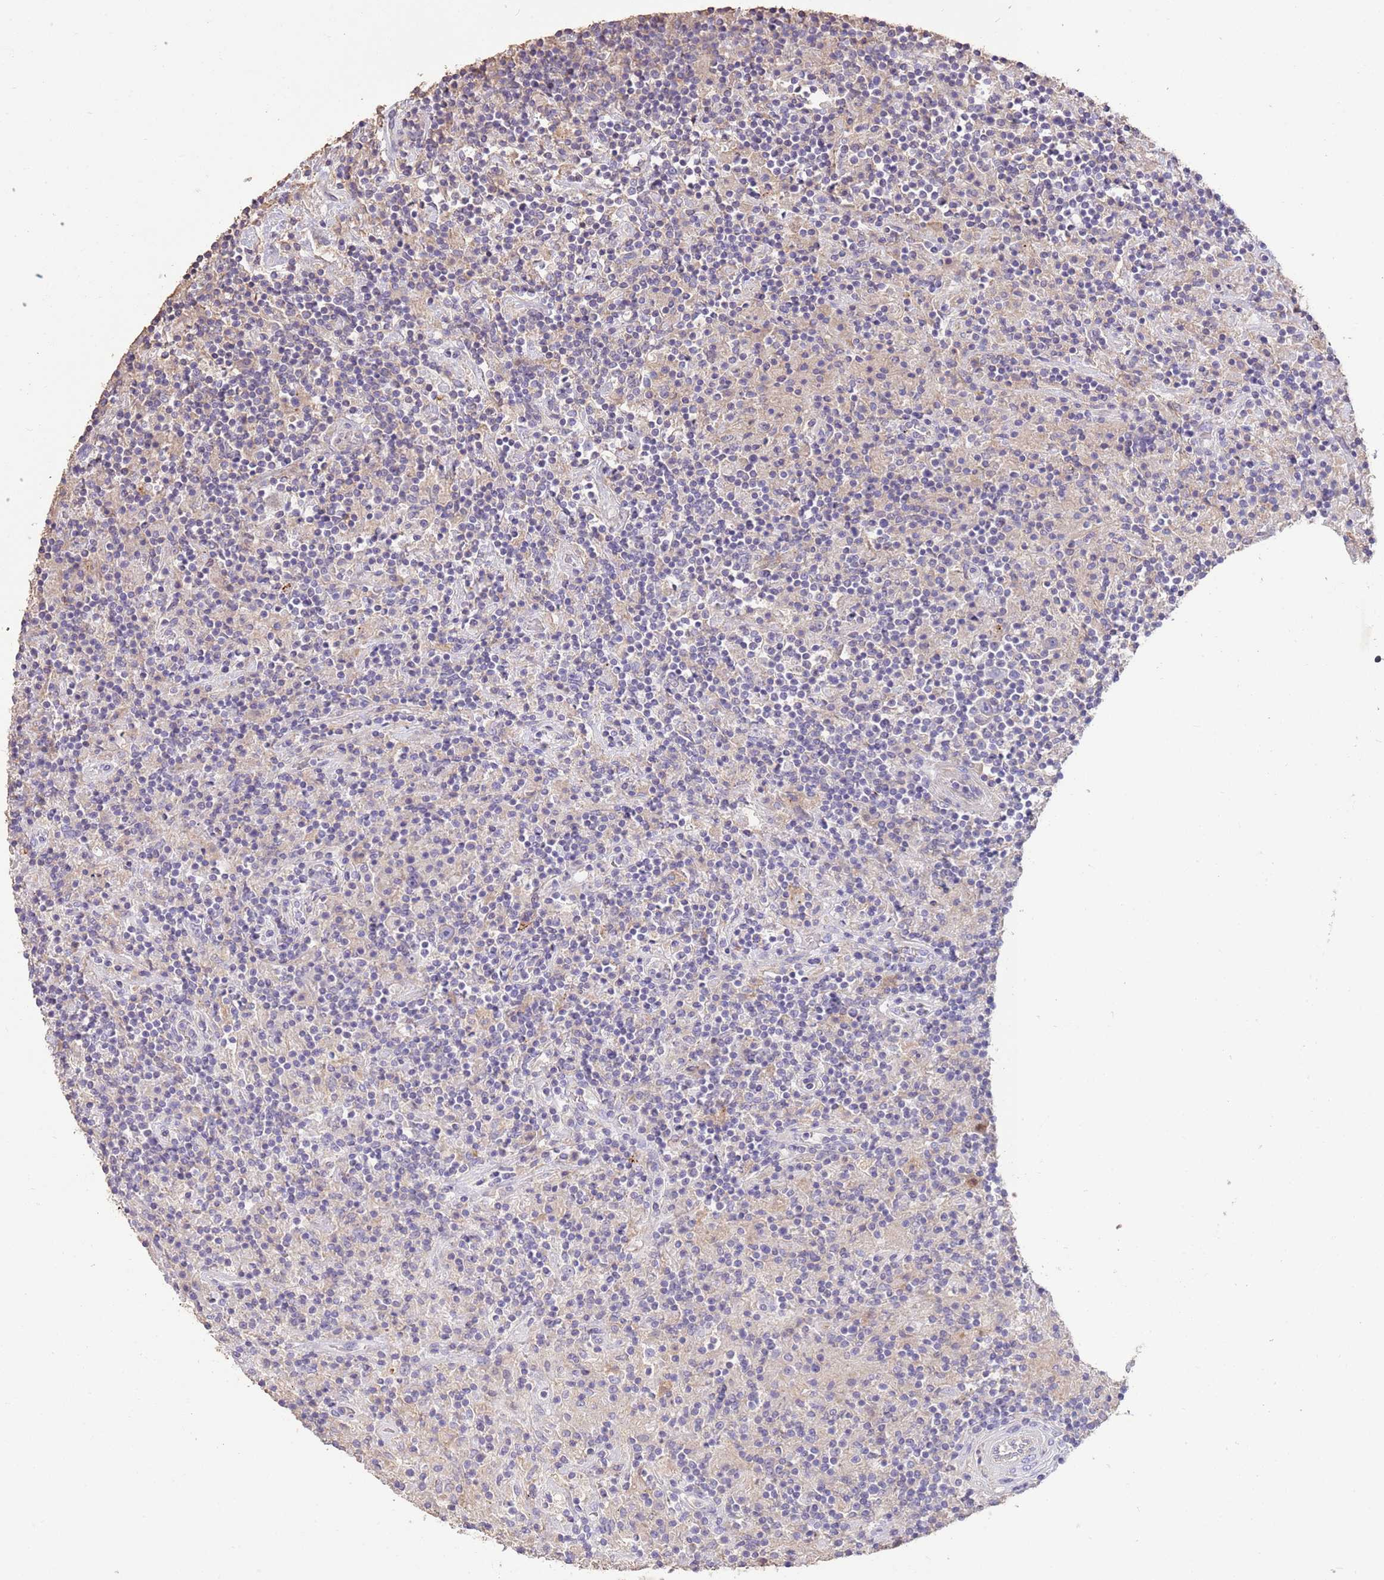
{"staining": {"intensity": "negative", "quantity": "none", "location": "none"}, "tissue": "lymphoma", "cell_type": "Tumor cells", "image_type": "cancer", "snomed": [{"axis": "morphology", "description": "Hodgkin's disease, NOS"}, {"axis": "topography", "description": "Lymph node"}], "caption": "A photomicrograph of human lymphoma is negative for staining in tumor cells.", "gene": "SFTPA1", "patient": {"sex": "male", "age": 70}}